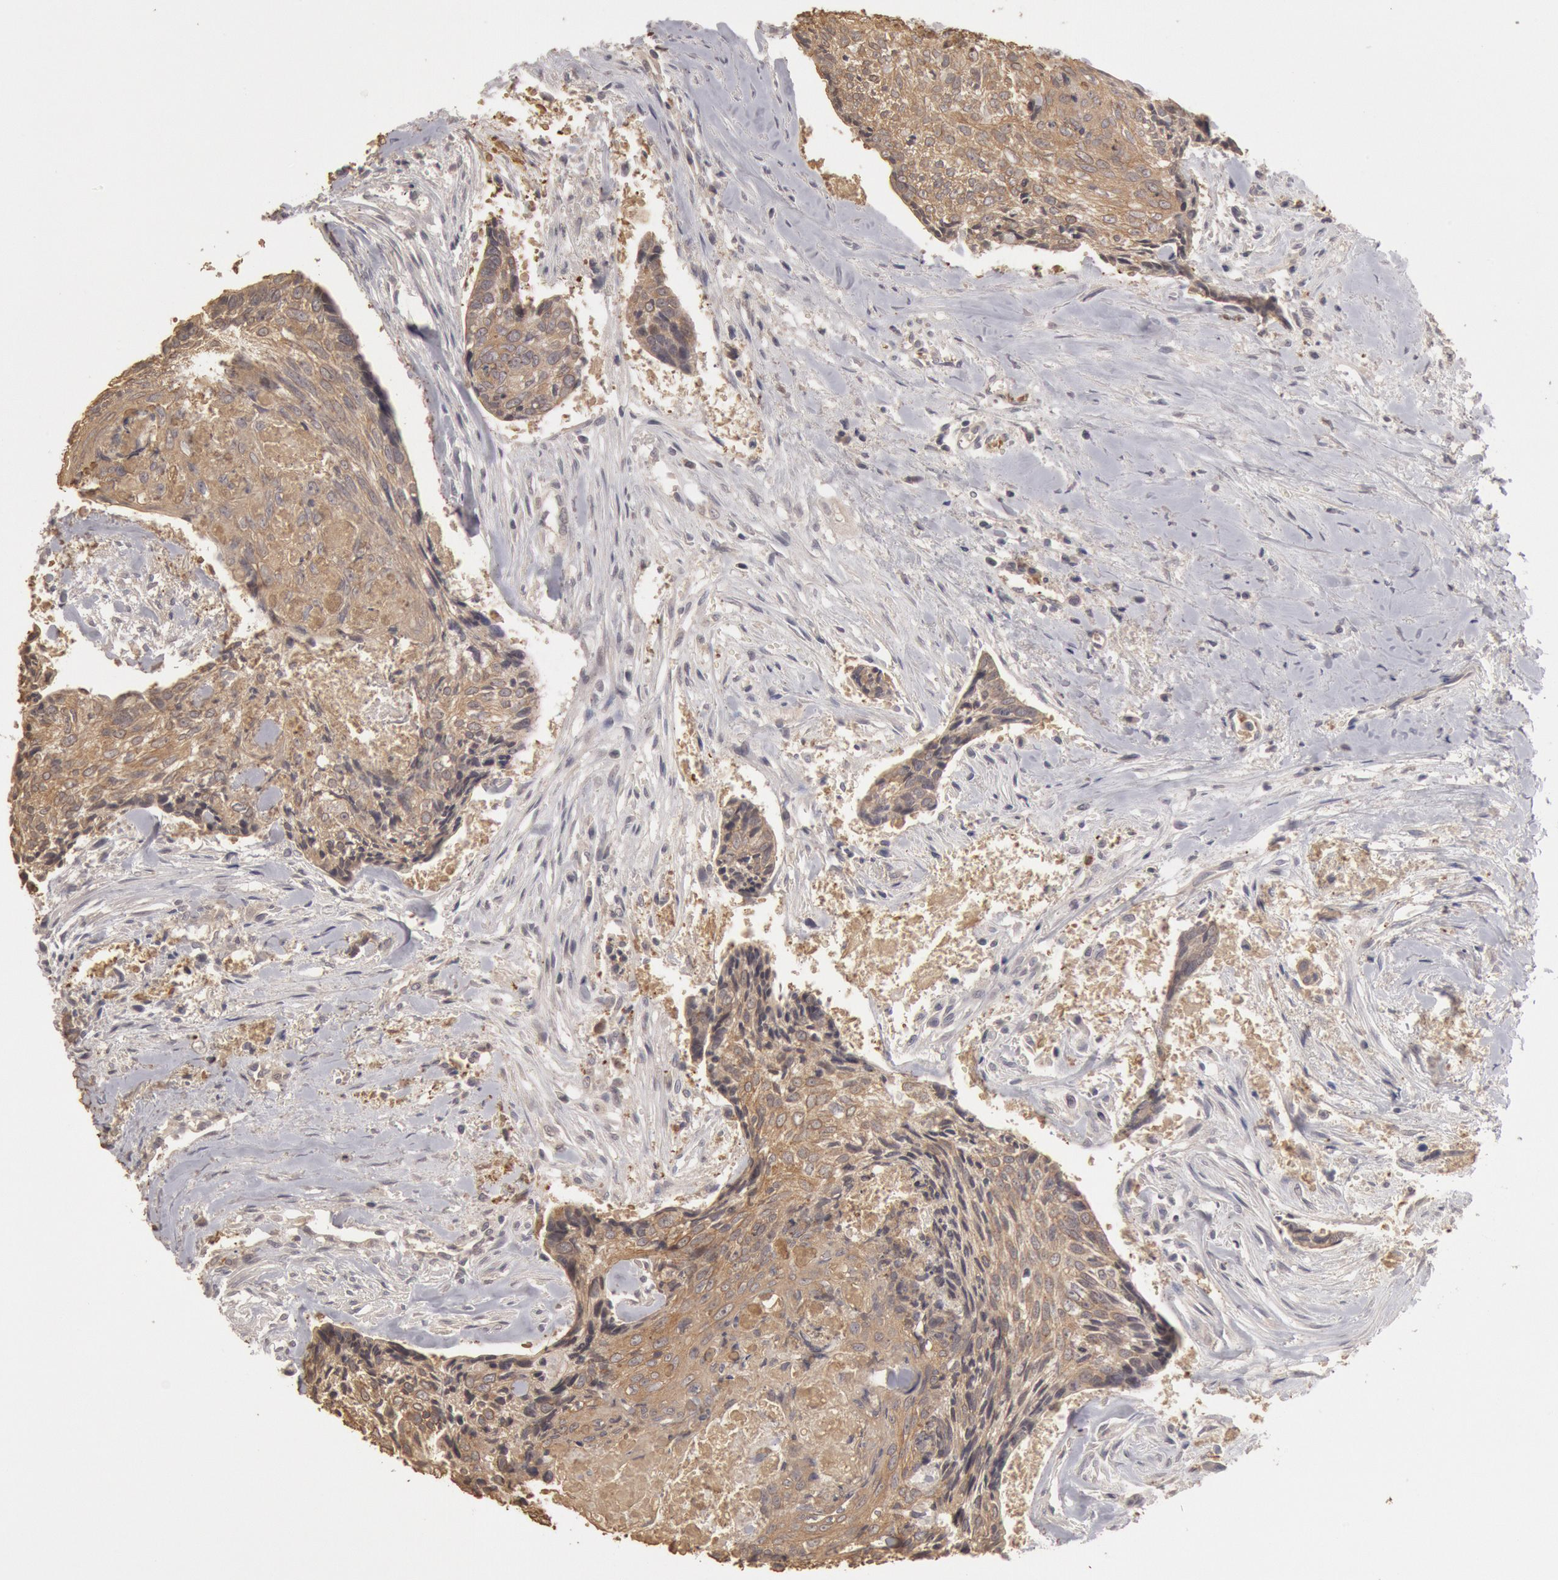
{"staining": {"intensity": "moderate", "quantity": ">75%", "location": "cytoplasmic/membranous"}, "tissue": "head and neck cancer", "cell_type": "Tumor cells", "image_type": "cancer", "snomed": [{"axis": "morphology", "description": "Squamous cell carcinoma, NOS"}, {"axis": "topography", "description": "Salivary gland"}, {"axis": "topography", "description": "Head-Neck"}], "caption": "Protein staining of head and neck squamous cell carcinoma tissue shows moderate cytoplasmic/membranous expression in about >75% of tumor cells.", "gene": "ZFP36L1", "patient": {"sex": "male", "age": 70}}